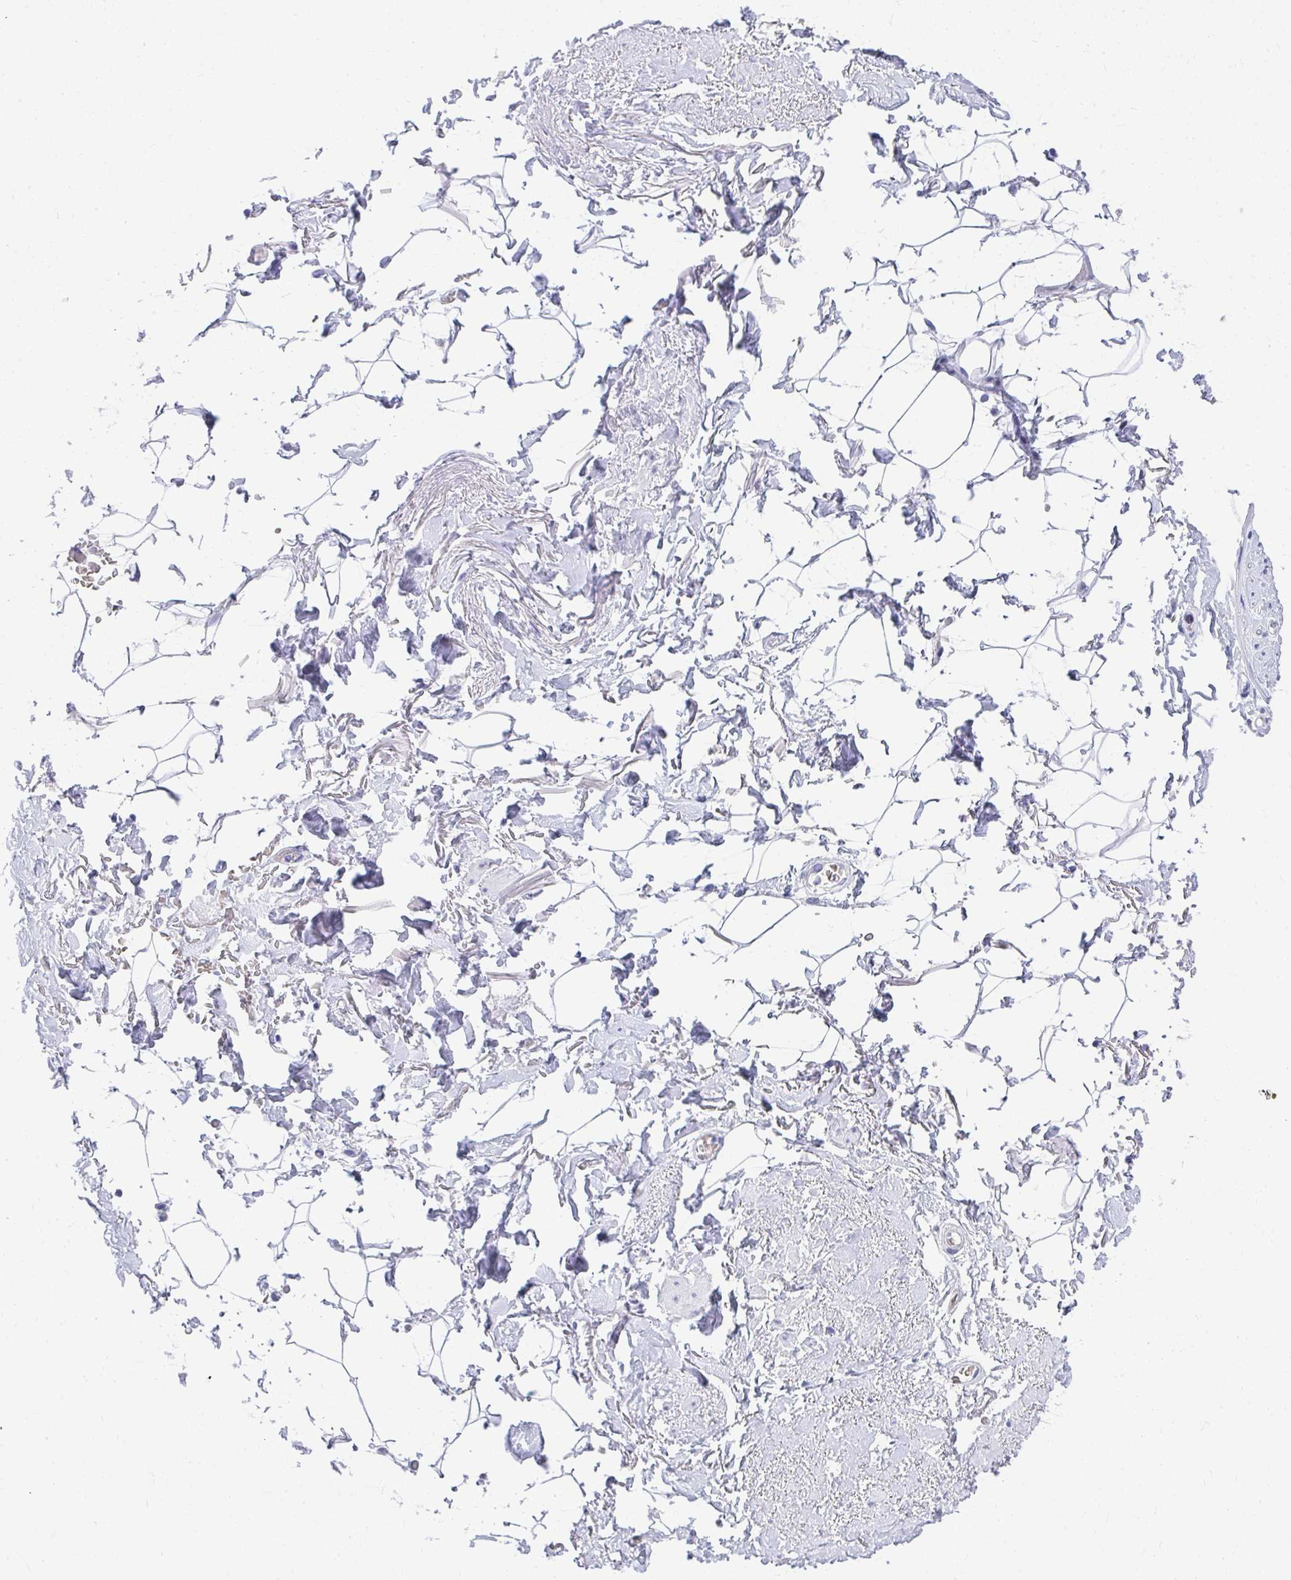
{"staining": {"intensity": "negative", "quantity": "none", "location": "none"}, "tissue": "adipose tissue", "cell_type": "Adipocytes", "image_type": "normal", "snomed": [{"axis": "morphology", "description": "Normal tissue, NOS"}, {"axis": "topography", "description": "Anal"}, {"axis": "topography", "description": "Peripheral nerve tissue"}], "caption": "A micrograph of adipose tissue stained for a protein reveals no brown staining in adipocytes. (DAB (3,3'-diaminobenzidine) IHC visualized using brightfield microscopy, high magnification).", "gene": "TMPRSS2", "patient": {"sex": "male", "age": 78}}